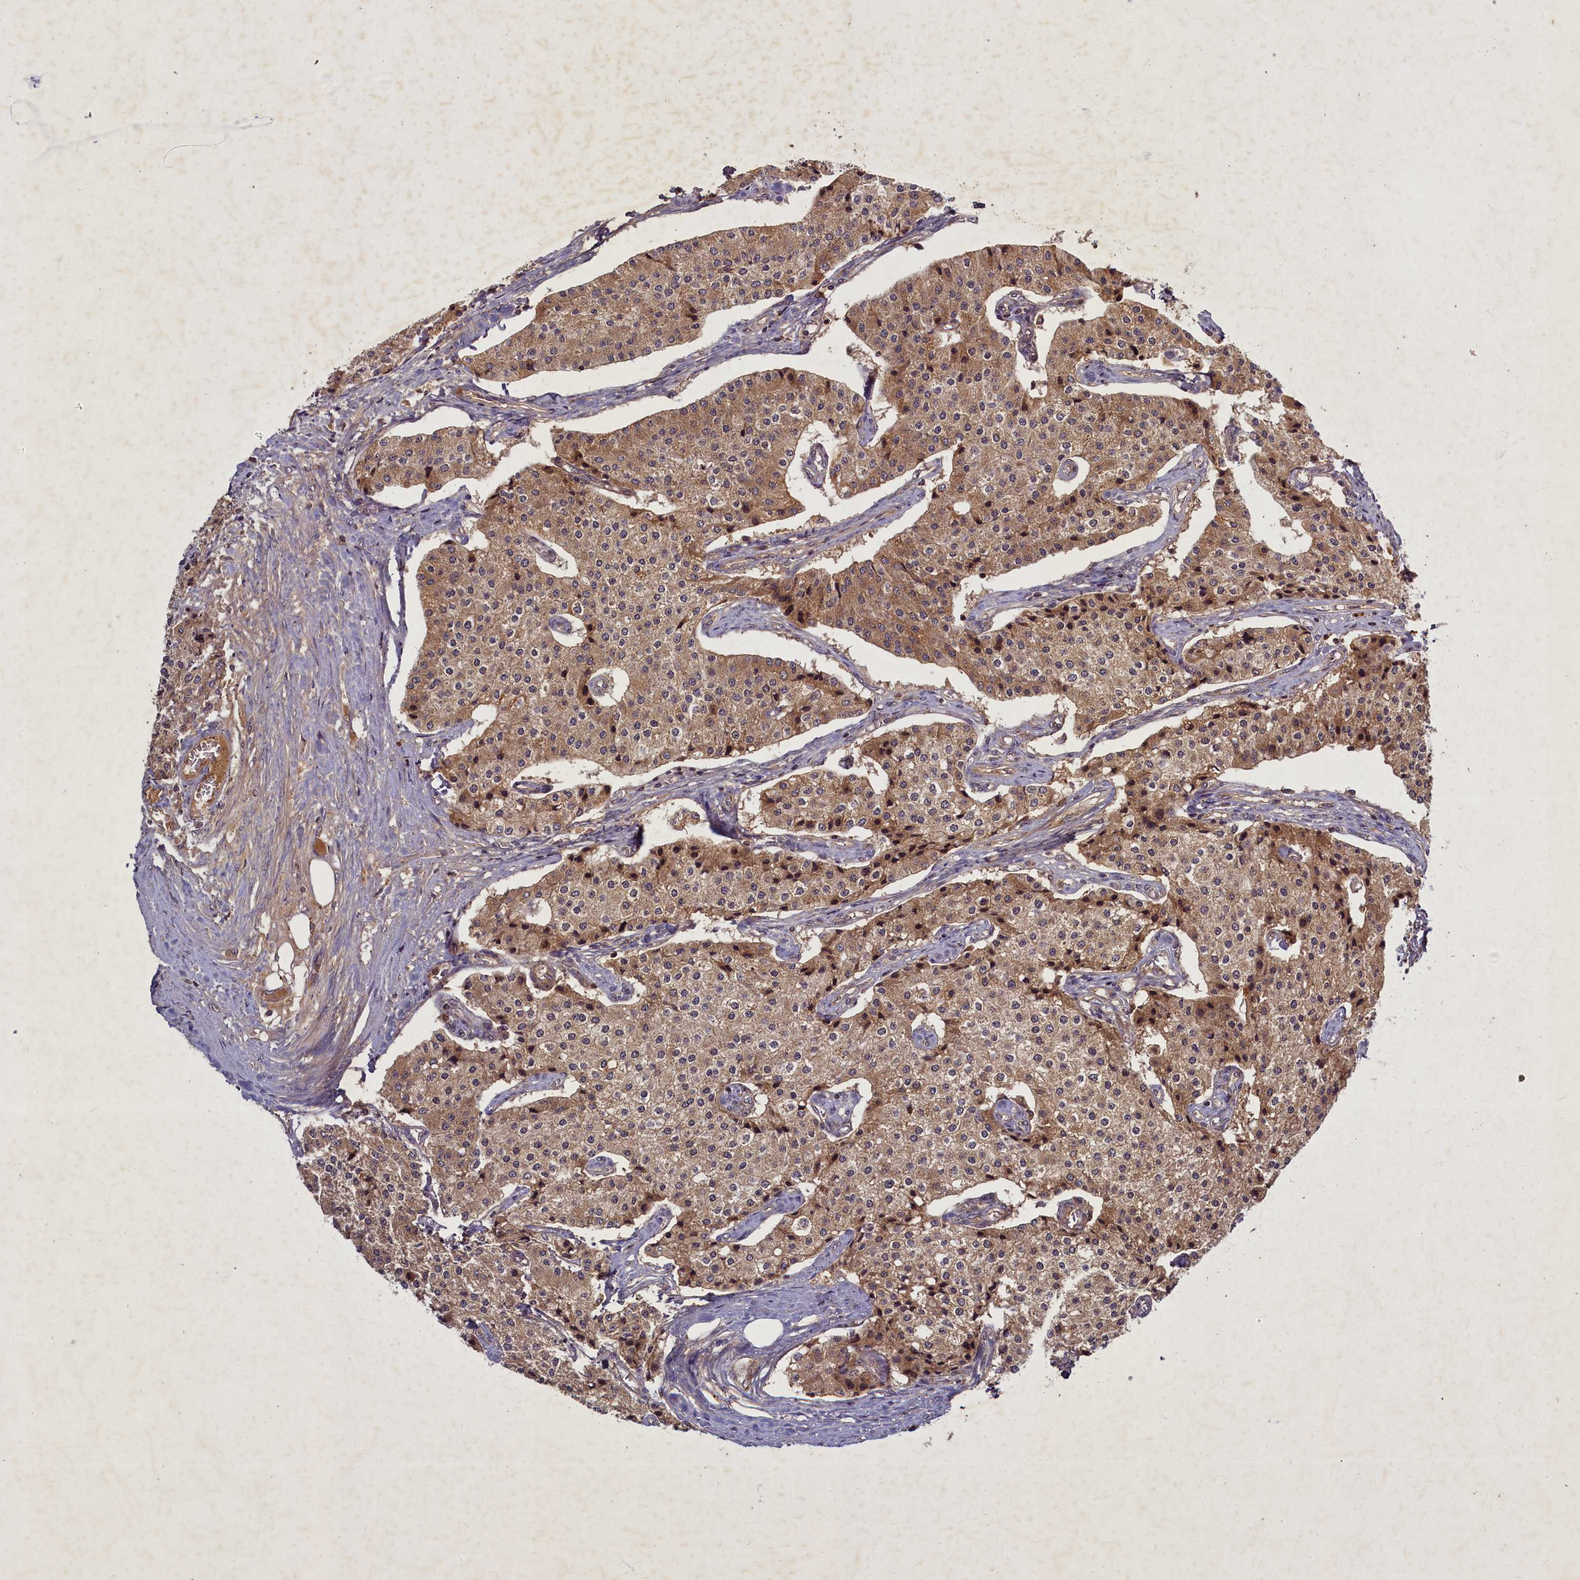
{"staining": {"intensity": "moderate", "quantity": ">75%", "location": "cytoplasmic/membranous"}, "tissue": "carcinoid", "cell_type": "Tumor cells", "image_type": "cancer", "snomed": [{"axis": "morphology", "description": "Carcinoid, malignant, NOS"}, {"axis": "topography", "description": "Colon"}], "caption": "The histopathology image exhibits immunohistochemical staining of carcinoid. There is moderate cytoplasmic/membranous expression is appreciated in approximately >75% of tumor cells. (DAB (3,3'-diaminobenzidine) IHC, brown staining for protein, blue staining for nuclei).", "gene": "BICD1", "patient": {"sex": "female", "age": 52}}